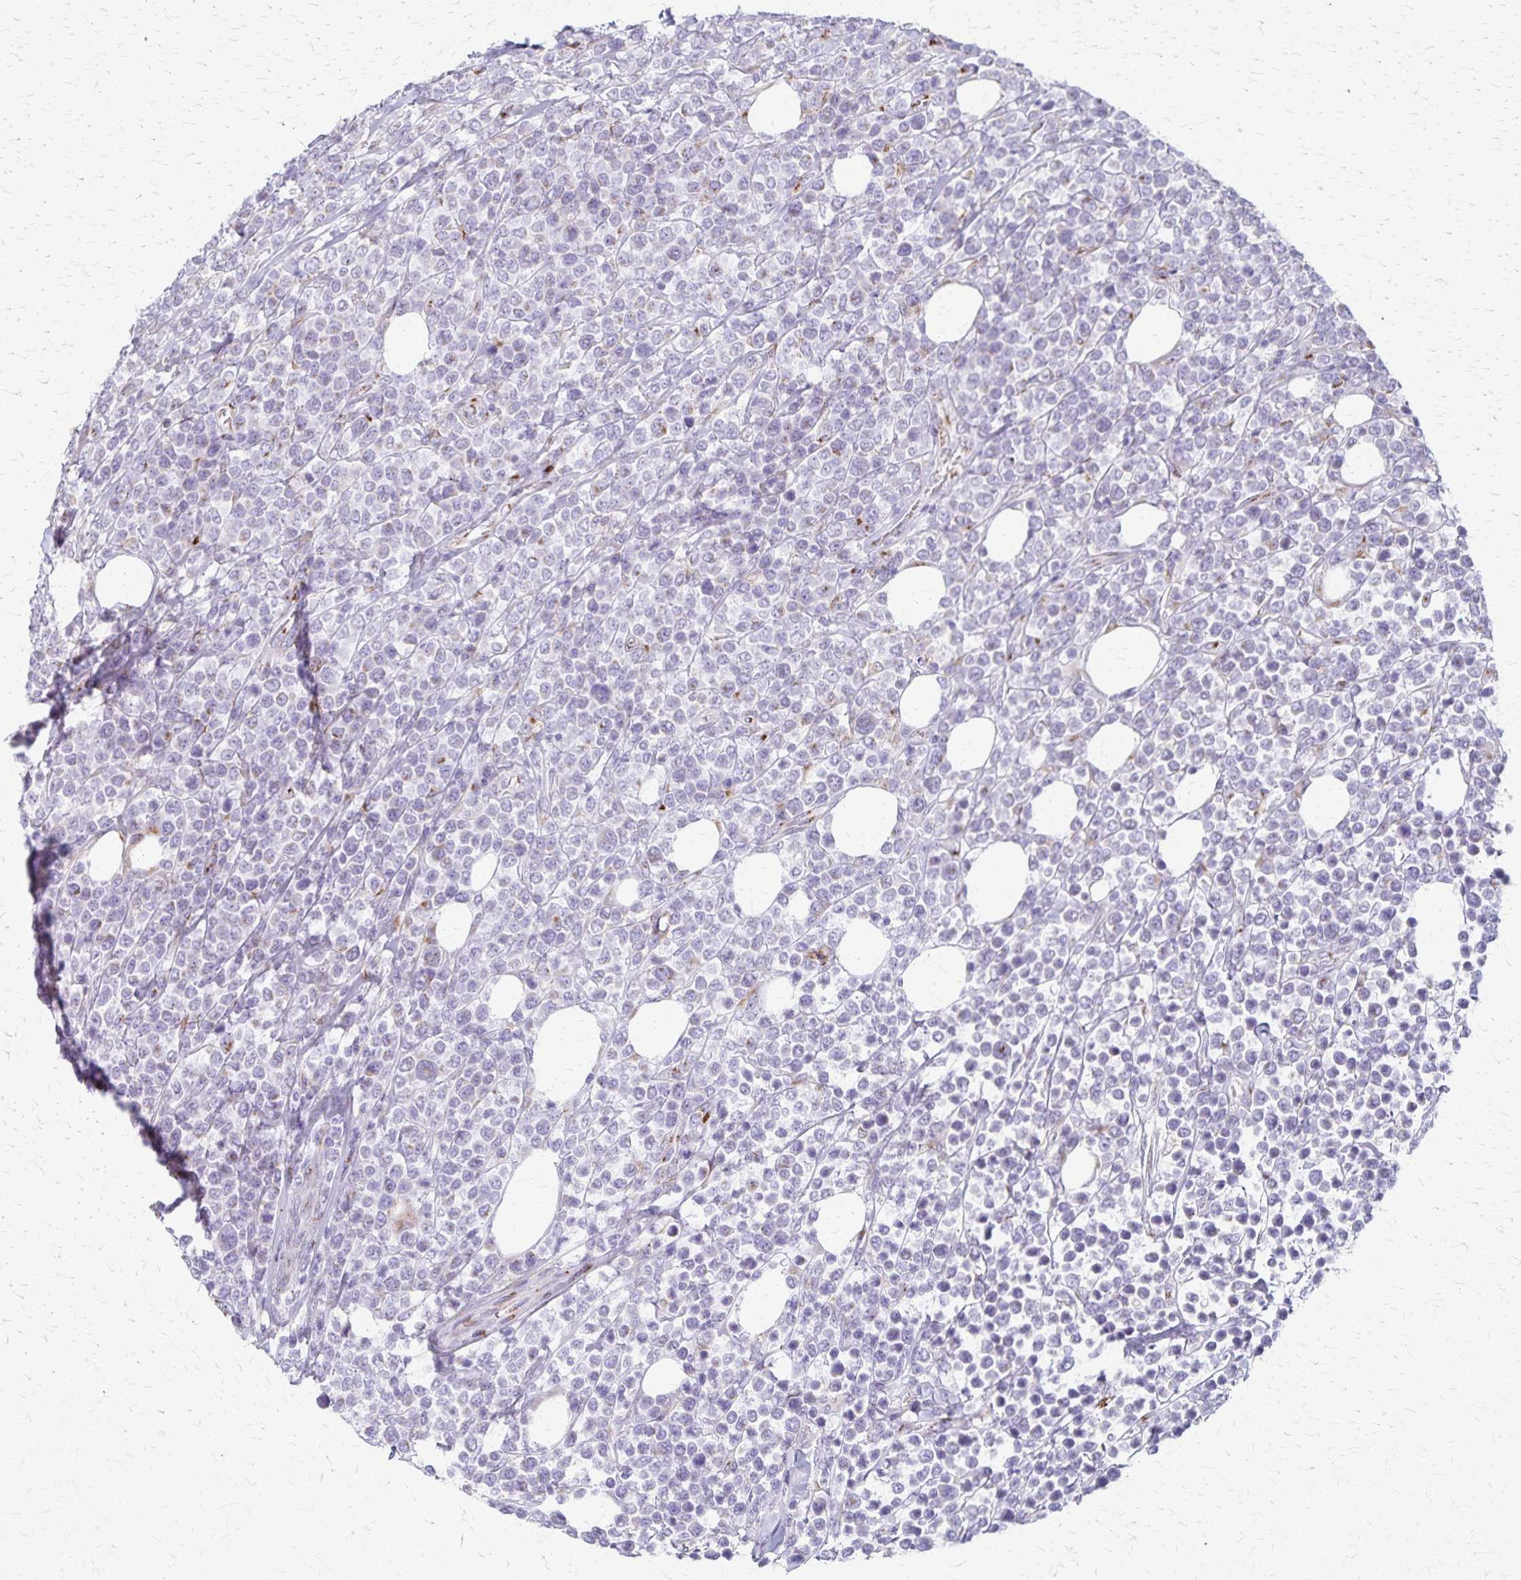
{"staining": {"intensity": "negative", "quantity": "none", "location": "none"}, "tissue": "lymphoma", "cell_type": "Tumor cells", "image_type": "cancer", "snomed": [{"axis": "morphology", "description": "Malignant lymphoma, non-Hodgkin's type, High grade"}, {"axis": "topography", "description": "Soft tissue"}], "caption": "IHC of human high-grade malignant lymphoma, non-Hodgkin's type reveals no positivity in tumor cells.", "gene": "MCFD2", "patient": {"sex": "female", "age": 56}}